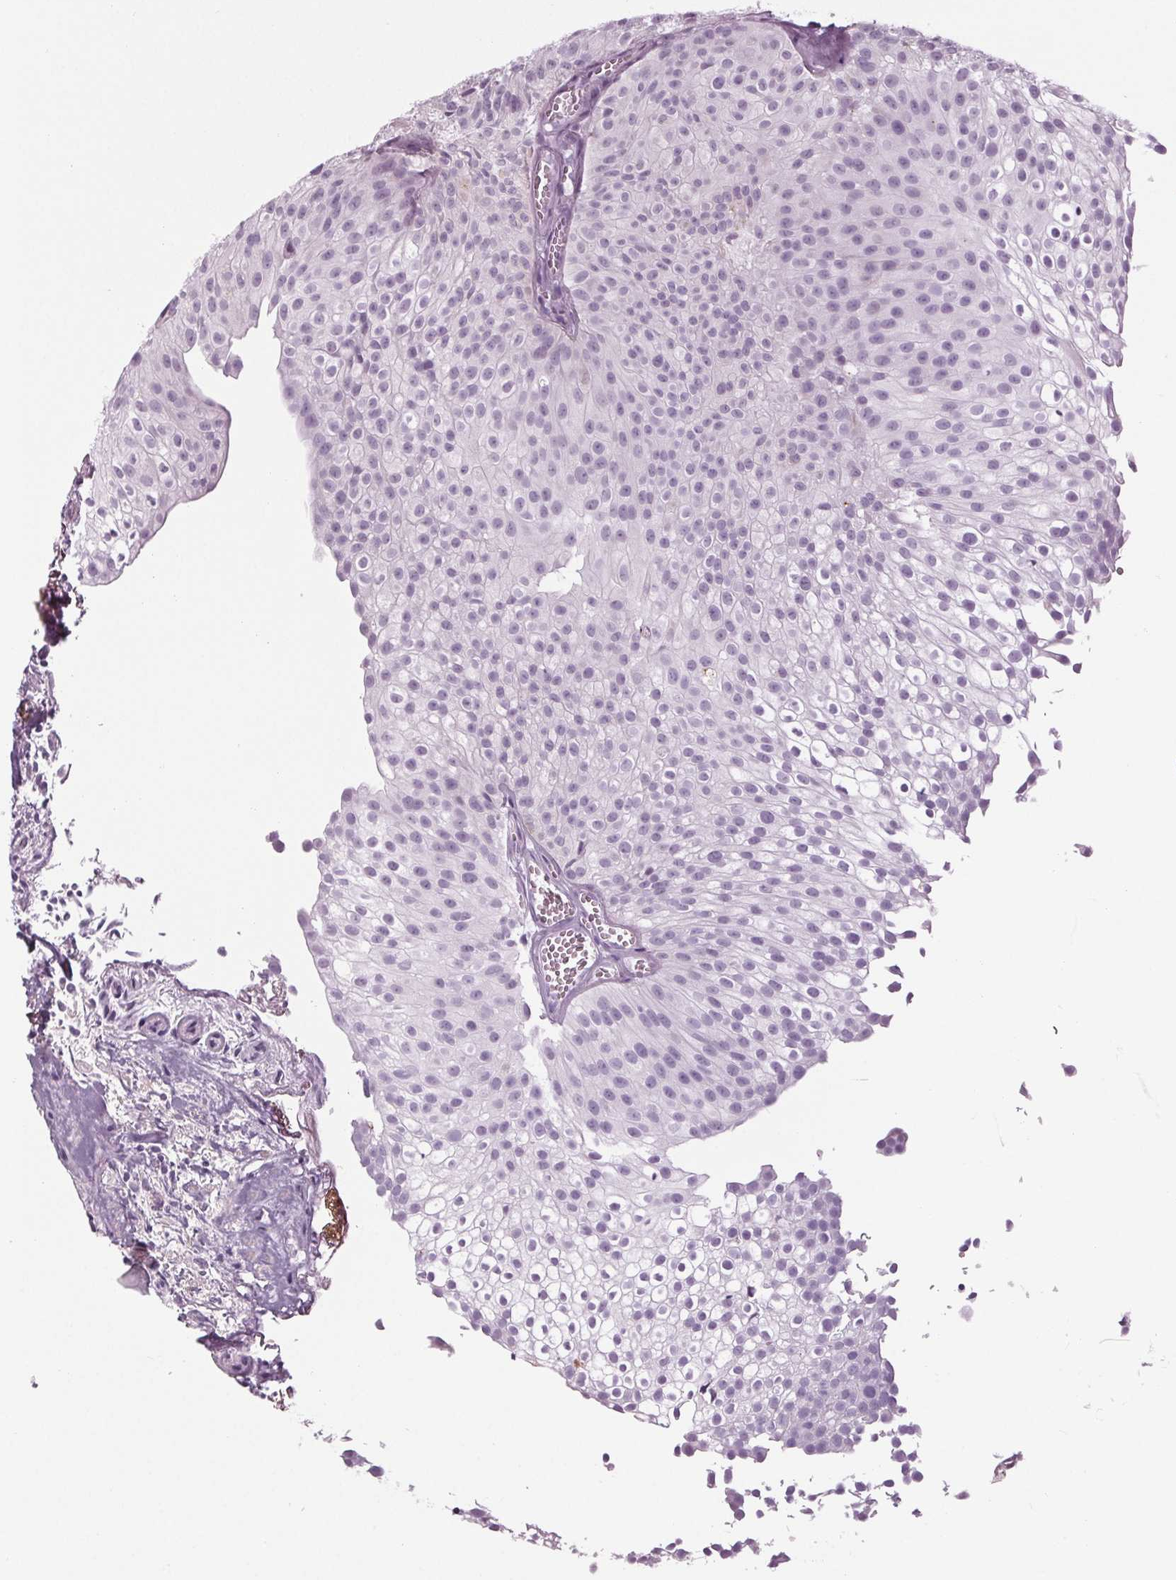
{"staining": {"intensity": "negative", "quantity": "none", "location": "none"}, "tissue": "urothelial cancer", "cell_type": "Tumor cells", "image_type": "cancer", "snomed": [{"axis": "morphology", "description": "Urothelial carcinoma, Low grade"}, {"axis": "topography", "description": "Urinary bladder"}], "caption": "There is no significant expression in tumor cells of low-grade urothelial carcinoma.", "gene": "CYP3A43", "patient": {"sex": "male", "age": 70}}